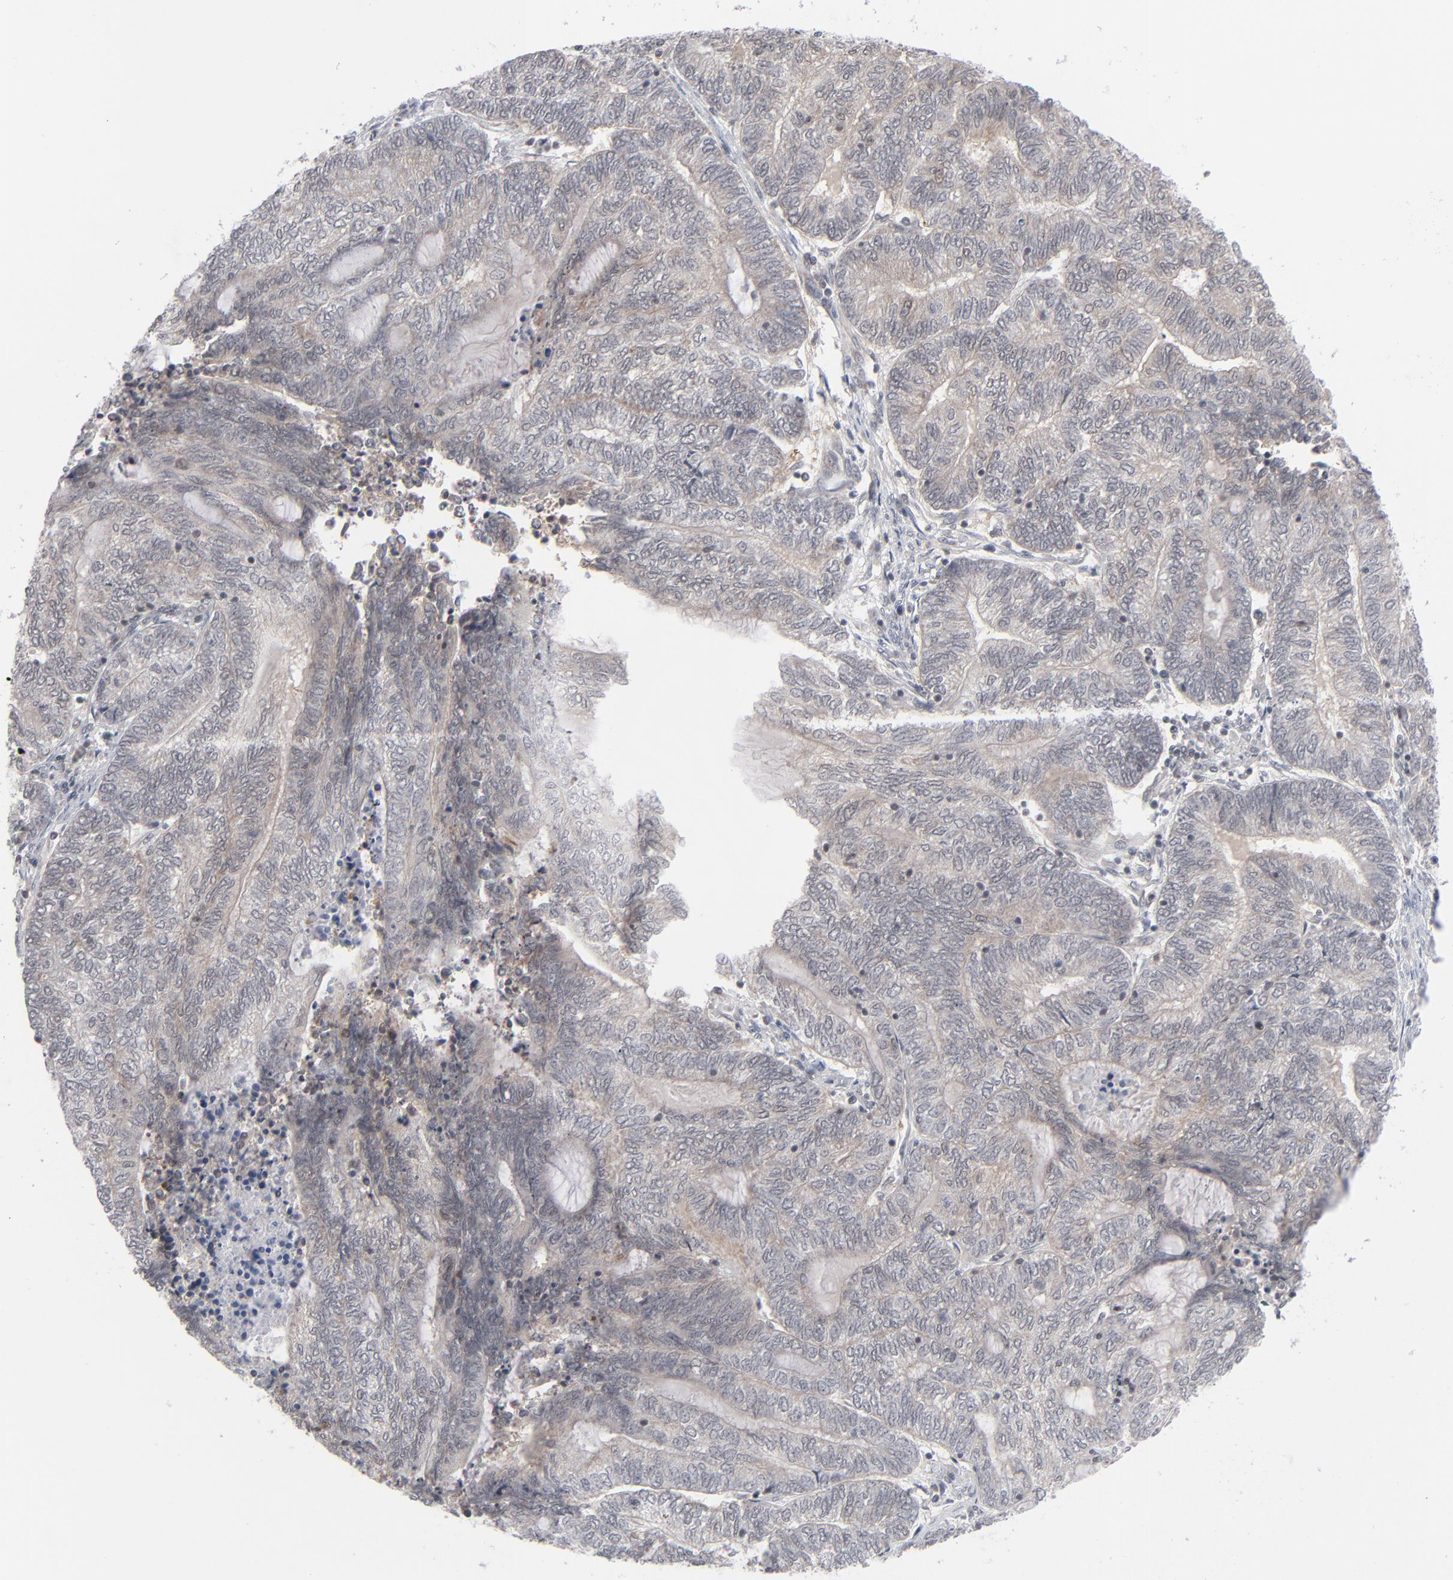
{"staining": {"intensity": "weak", "quantity": ">75%", "location": "cytoplasmic/membranous"}, "tissue": "endometrial cancer", "cell_type": "Tumor cells", "image_type": "cancer", "snomed": [{"axis": "morphology", "description": "Adenocarcinoma, NOS"}, {"axis": "topography", "description": "Uterus"}, {"axis": "topography", "description": "Endometrium"}], "caption": "A micrograph of endometrial cancer stained for a protein shows weak cytoplasmic/membranous brown staining in tumor cells.", "gene": "POF1B", "patient": {"sex": "female", "age": 70}}